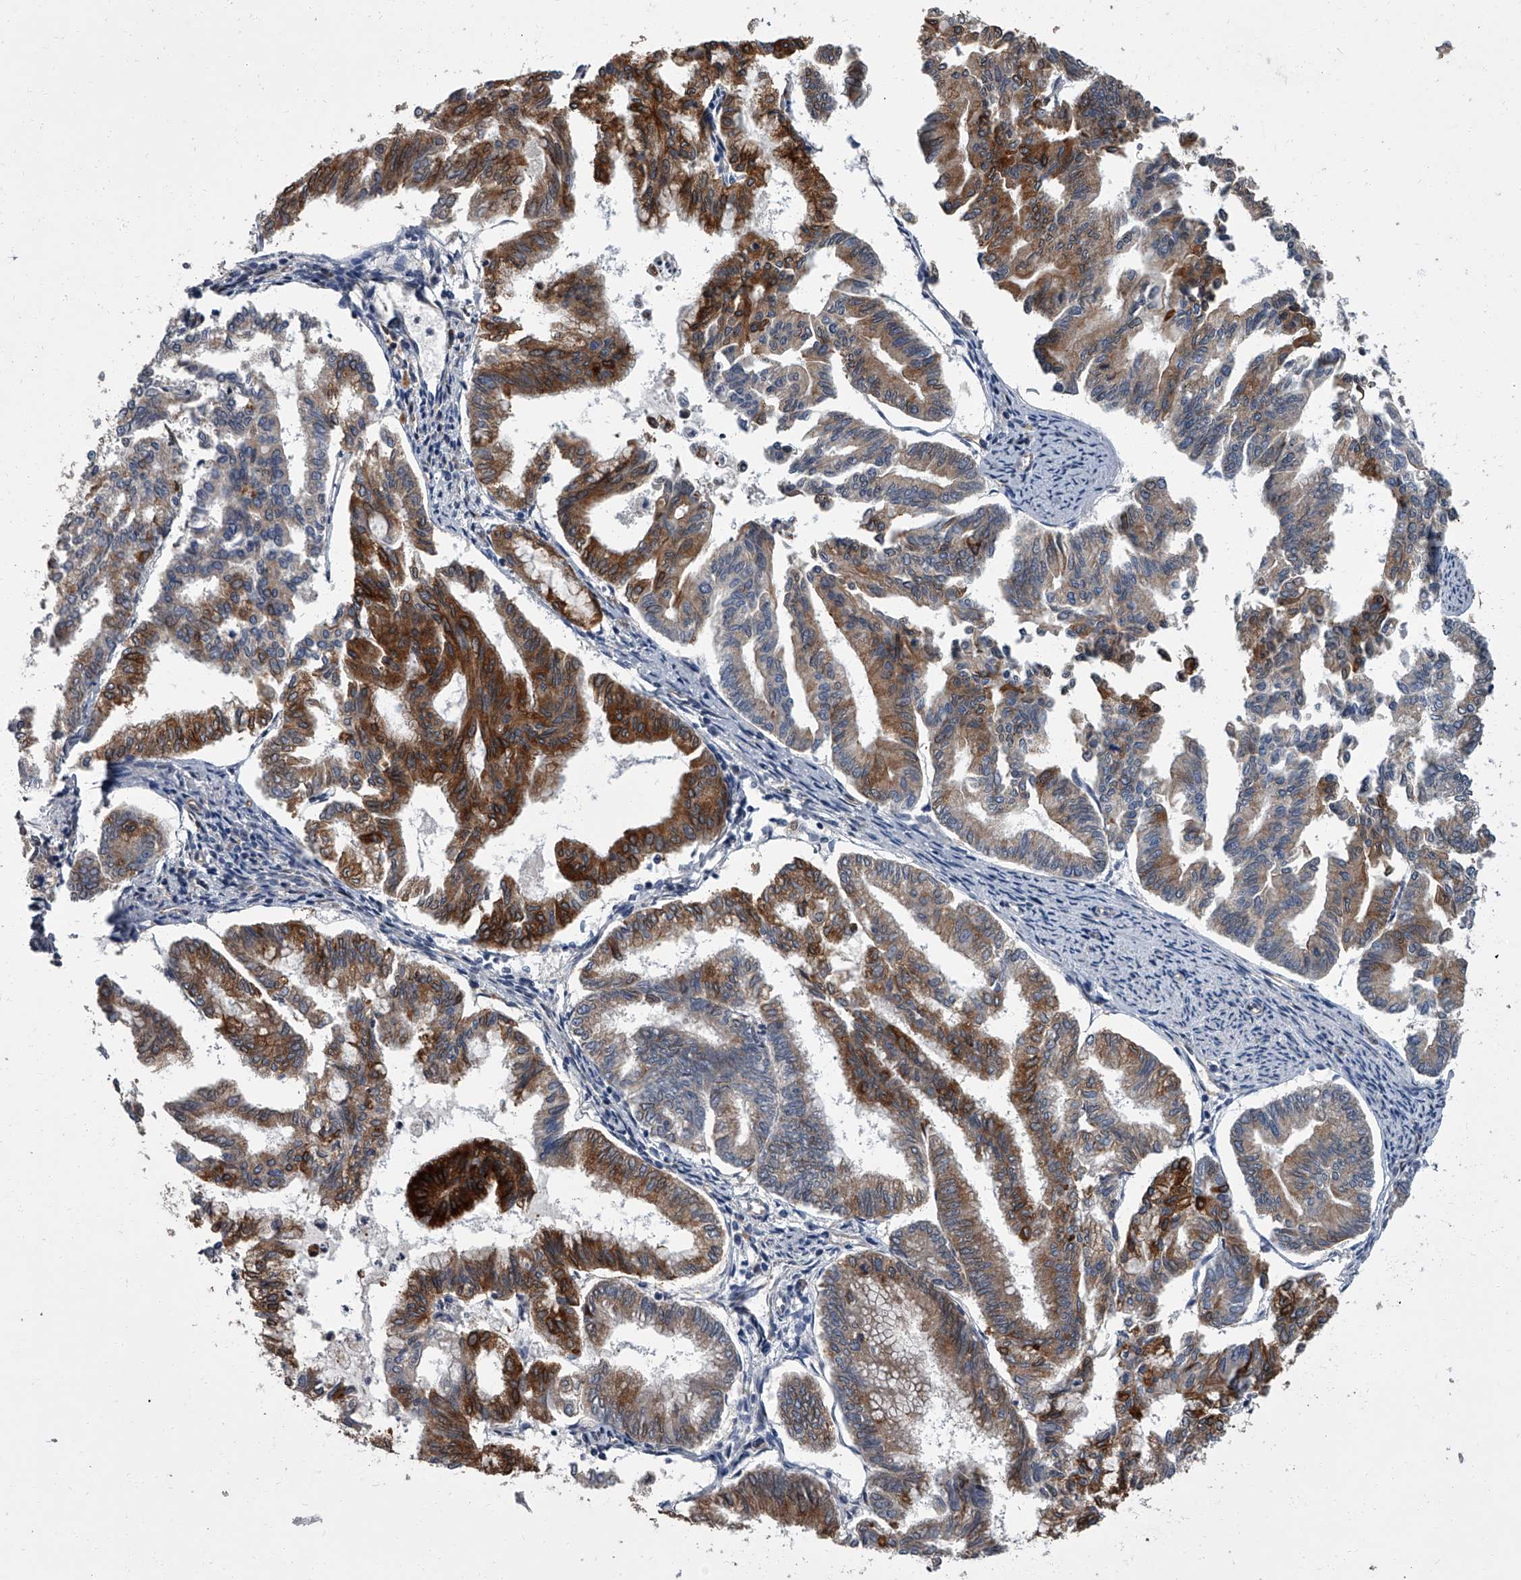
{"staining": {"intensity": "strong", "quantity": "25%-75%", "location": "cytoplasmic/membranous"}, "tissue": "endometrial cancer", "cell_type": "Tumor cells", "image_type": "cancer", "snomed": [{"axis": "morphology", "description": "Adenocarcinoma, NOS"}, {"axis": "topography", "description": "Endometrium"}], "caption": "Immunohistochemical staining of endometrial adenocarcinoma exhibits strong cytoplasmic/membranous protein positivity in about 25%-75% of tumor cells. The staining was performed using DAB to visualize the protein expression in brown, while the nuclei were stained in blue with hematoxylin (Magnification: 20x).", "gene": "SIRT4", "patient": {"sex": "female", "age": 79}}